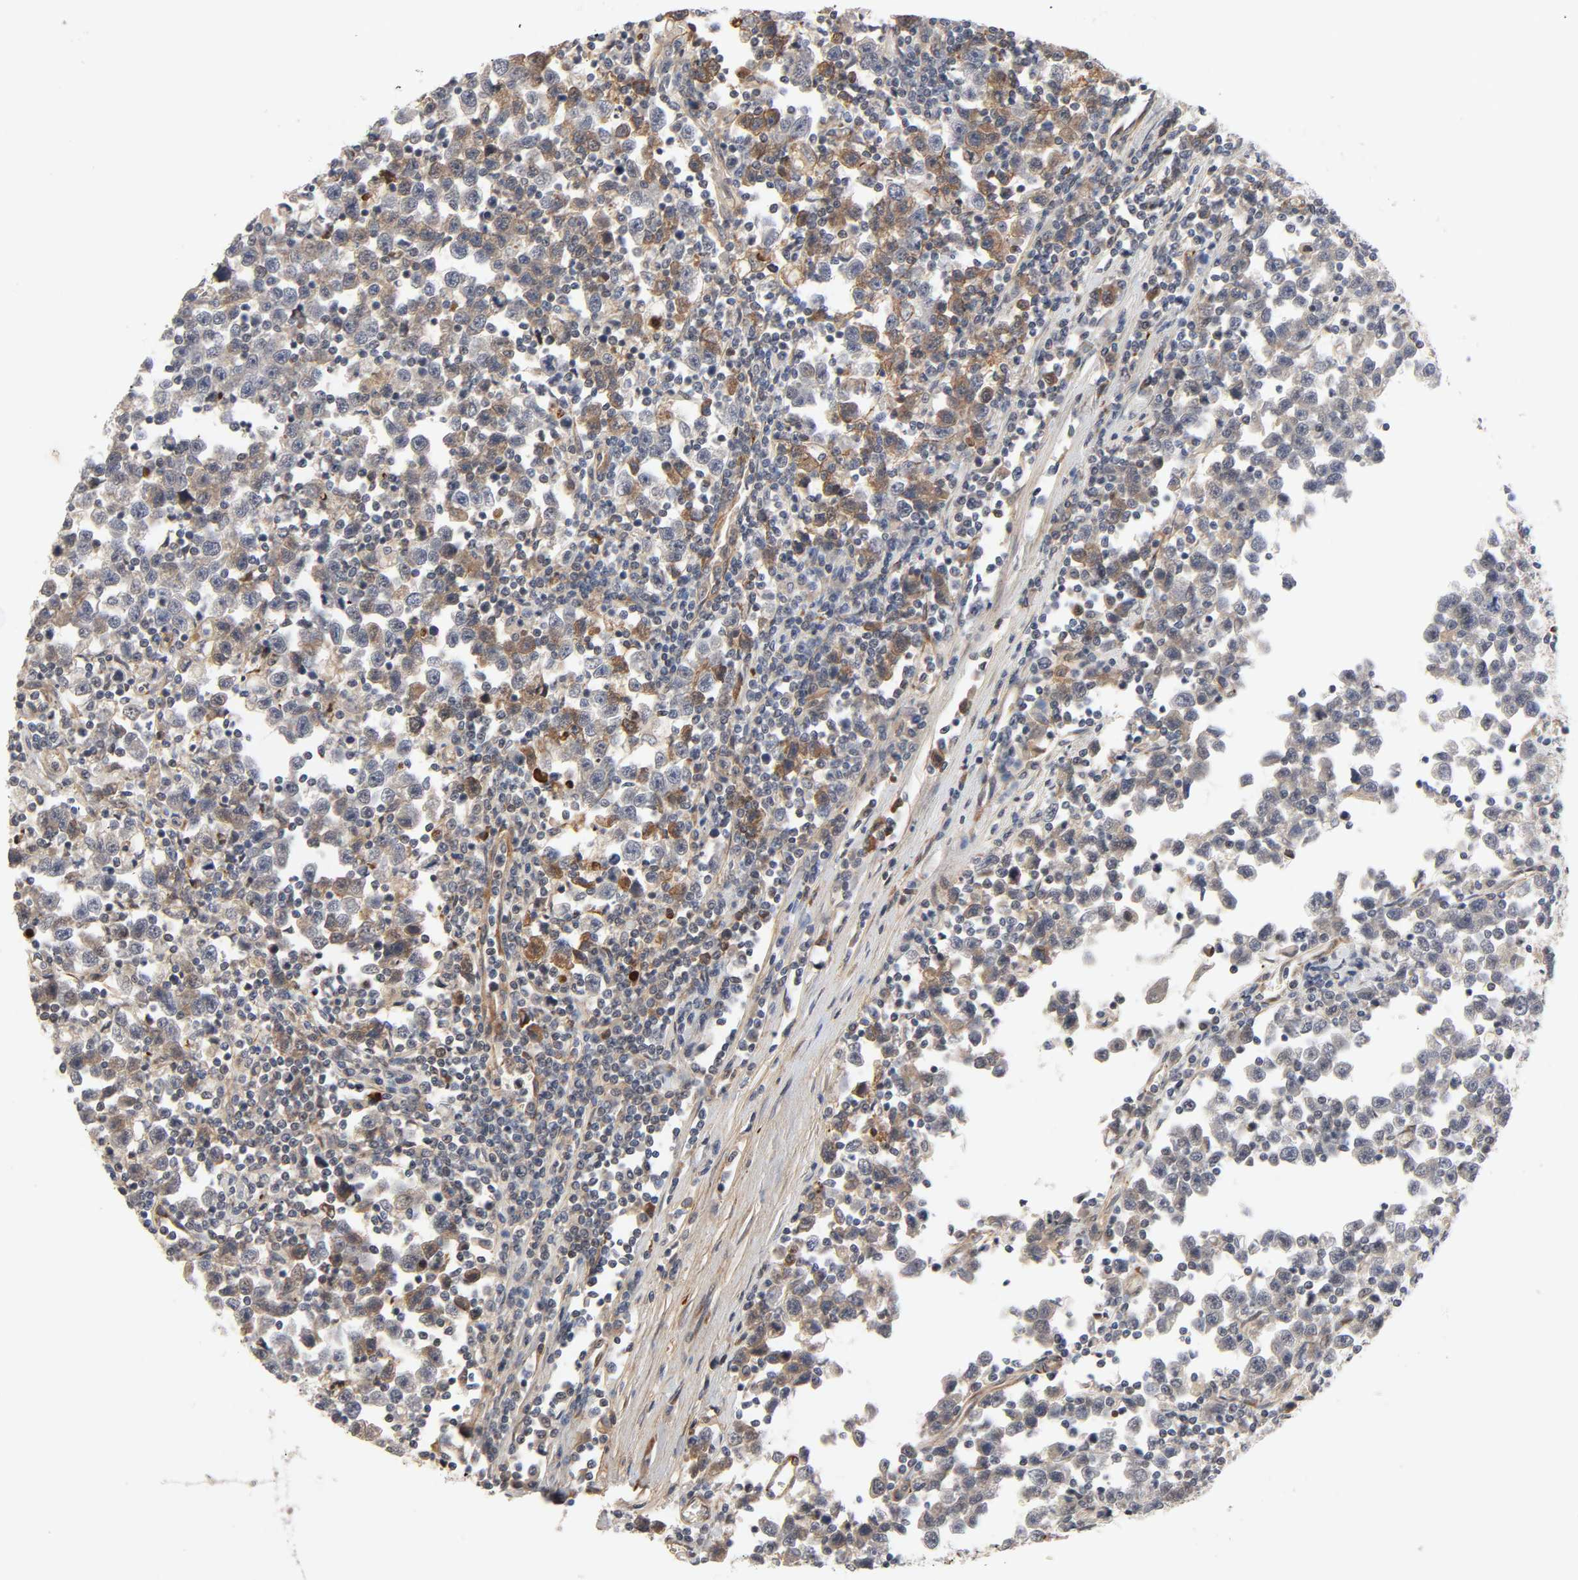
{"staining": {"intensity": "weak", "quantity": ">75%", "location": "cytoplasmic/membranous"}, "tissue": "testis cancer", "cell_type": "Tumor cells", "image_type": "cancer", "snomed": [{"axis": "morphology", "description": "Seminoma, NOS"}, {"axis": "topography", "description": "Testis"}], "caption": "This is a histology image of immunohistochemistry staining of testis cancer (seminoma), which shows weak positivity in the cytoplasmic/membranous of tumor cells.", "gene": "REEP6", "patient": {"sex": "male", "age": 43}}